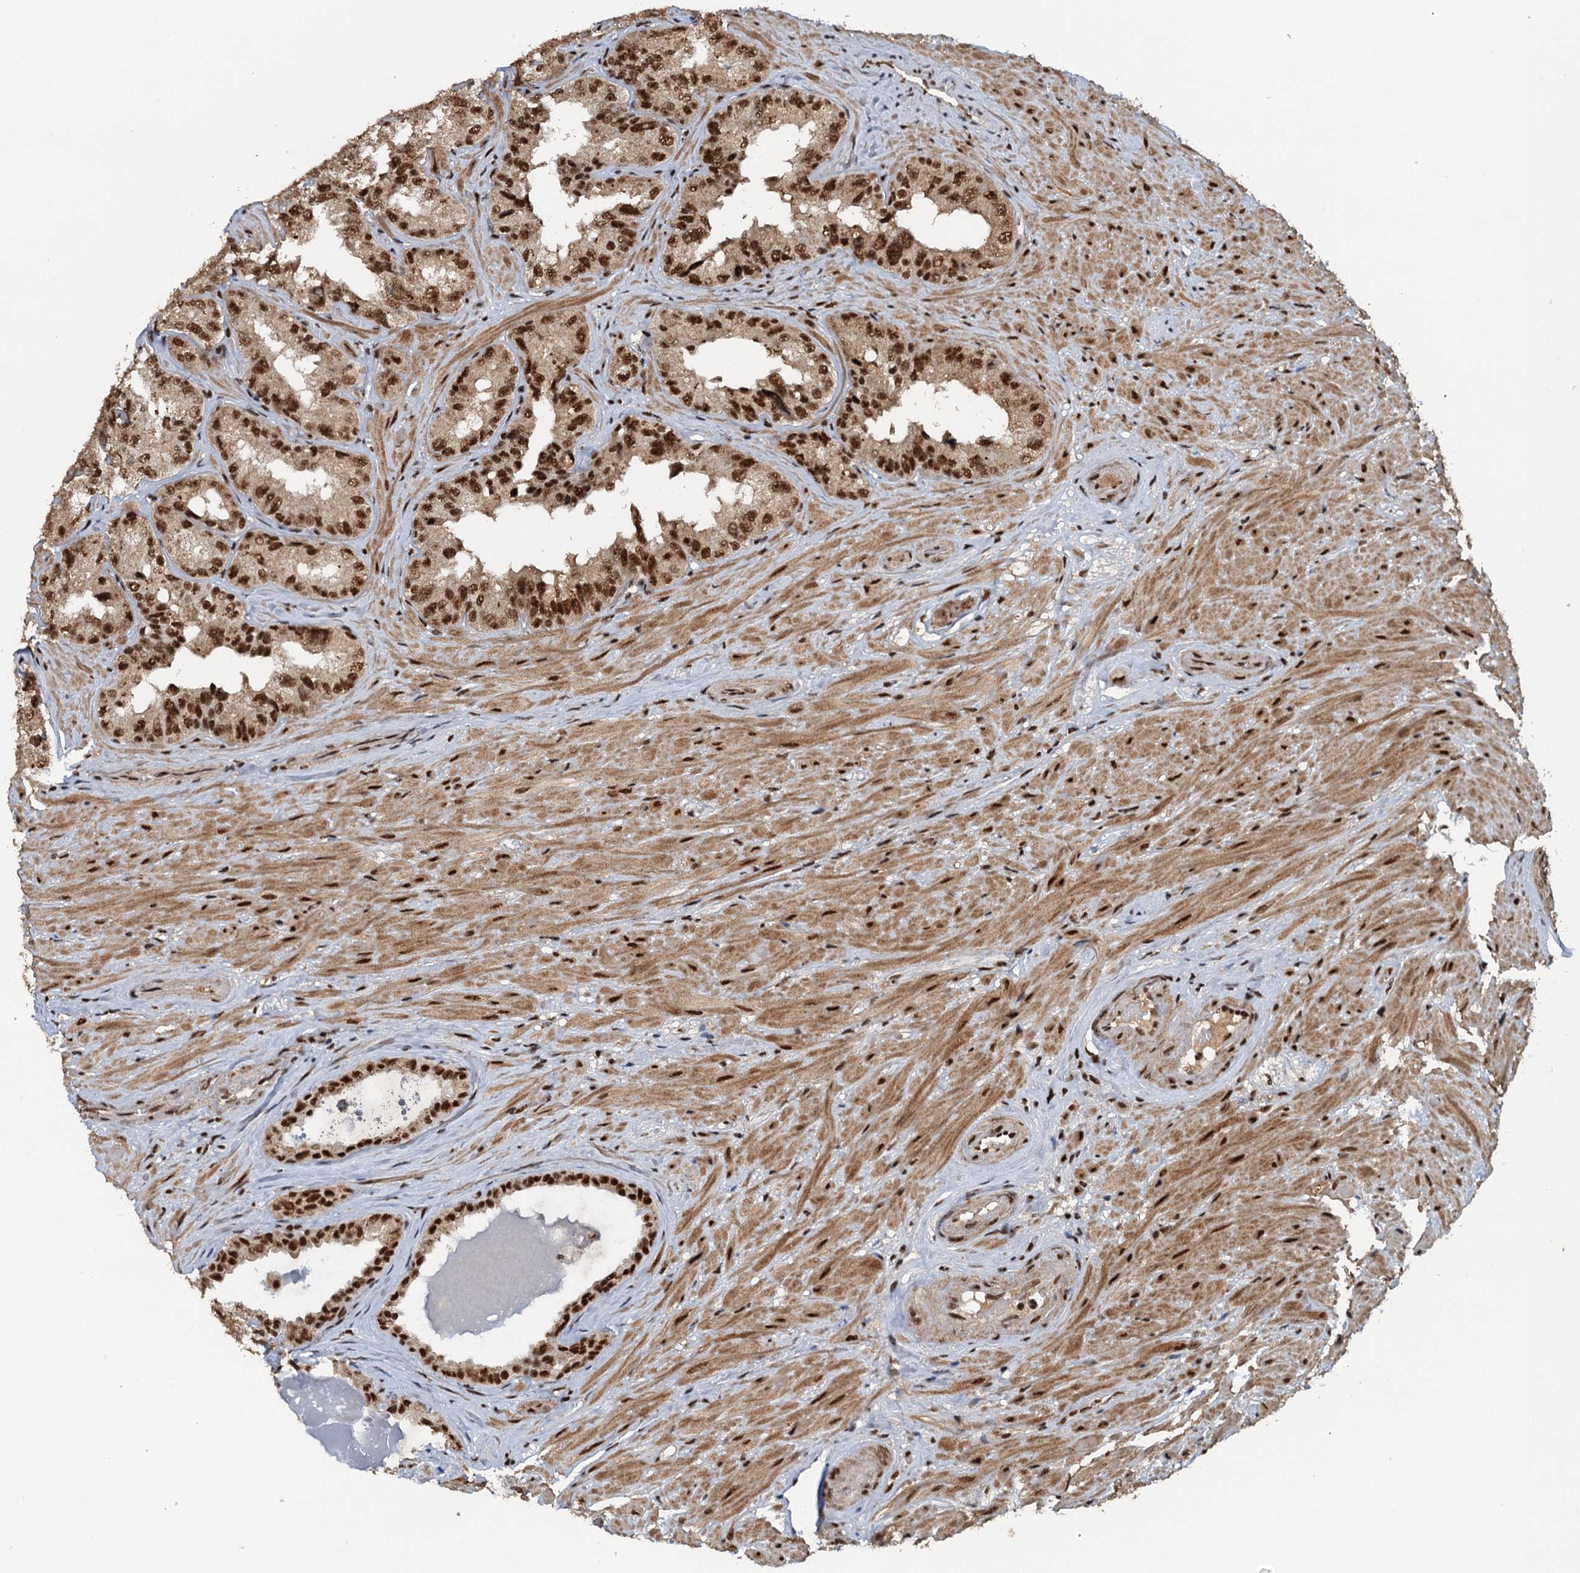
{"staining": {"intensity": "moderate", "quantity": ">75%", "location": "nuclear"}, "tissue": "seminal vesicle", "cell_type": "Glandular cells", "image_type": "normal", "snomed": [{"axis": "morphology", "description": "Normal tissue, NOS"}, {"axis": "topography", "description": "Seminal veicle"}, {"axis": "topography", "description": "Peripheral nerve tissue"}], "caption": "The immunohistochemical stain highlights moderate nuclear positivity in glandular cells of unremarkable seminal vesicle. (IHC, brightfield microscopy, high magnification).", "gene": "ZC3H18", "patient": {"sex": "male", "age": 67}}